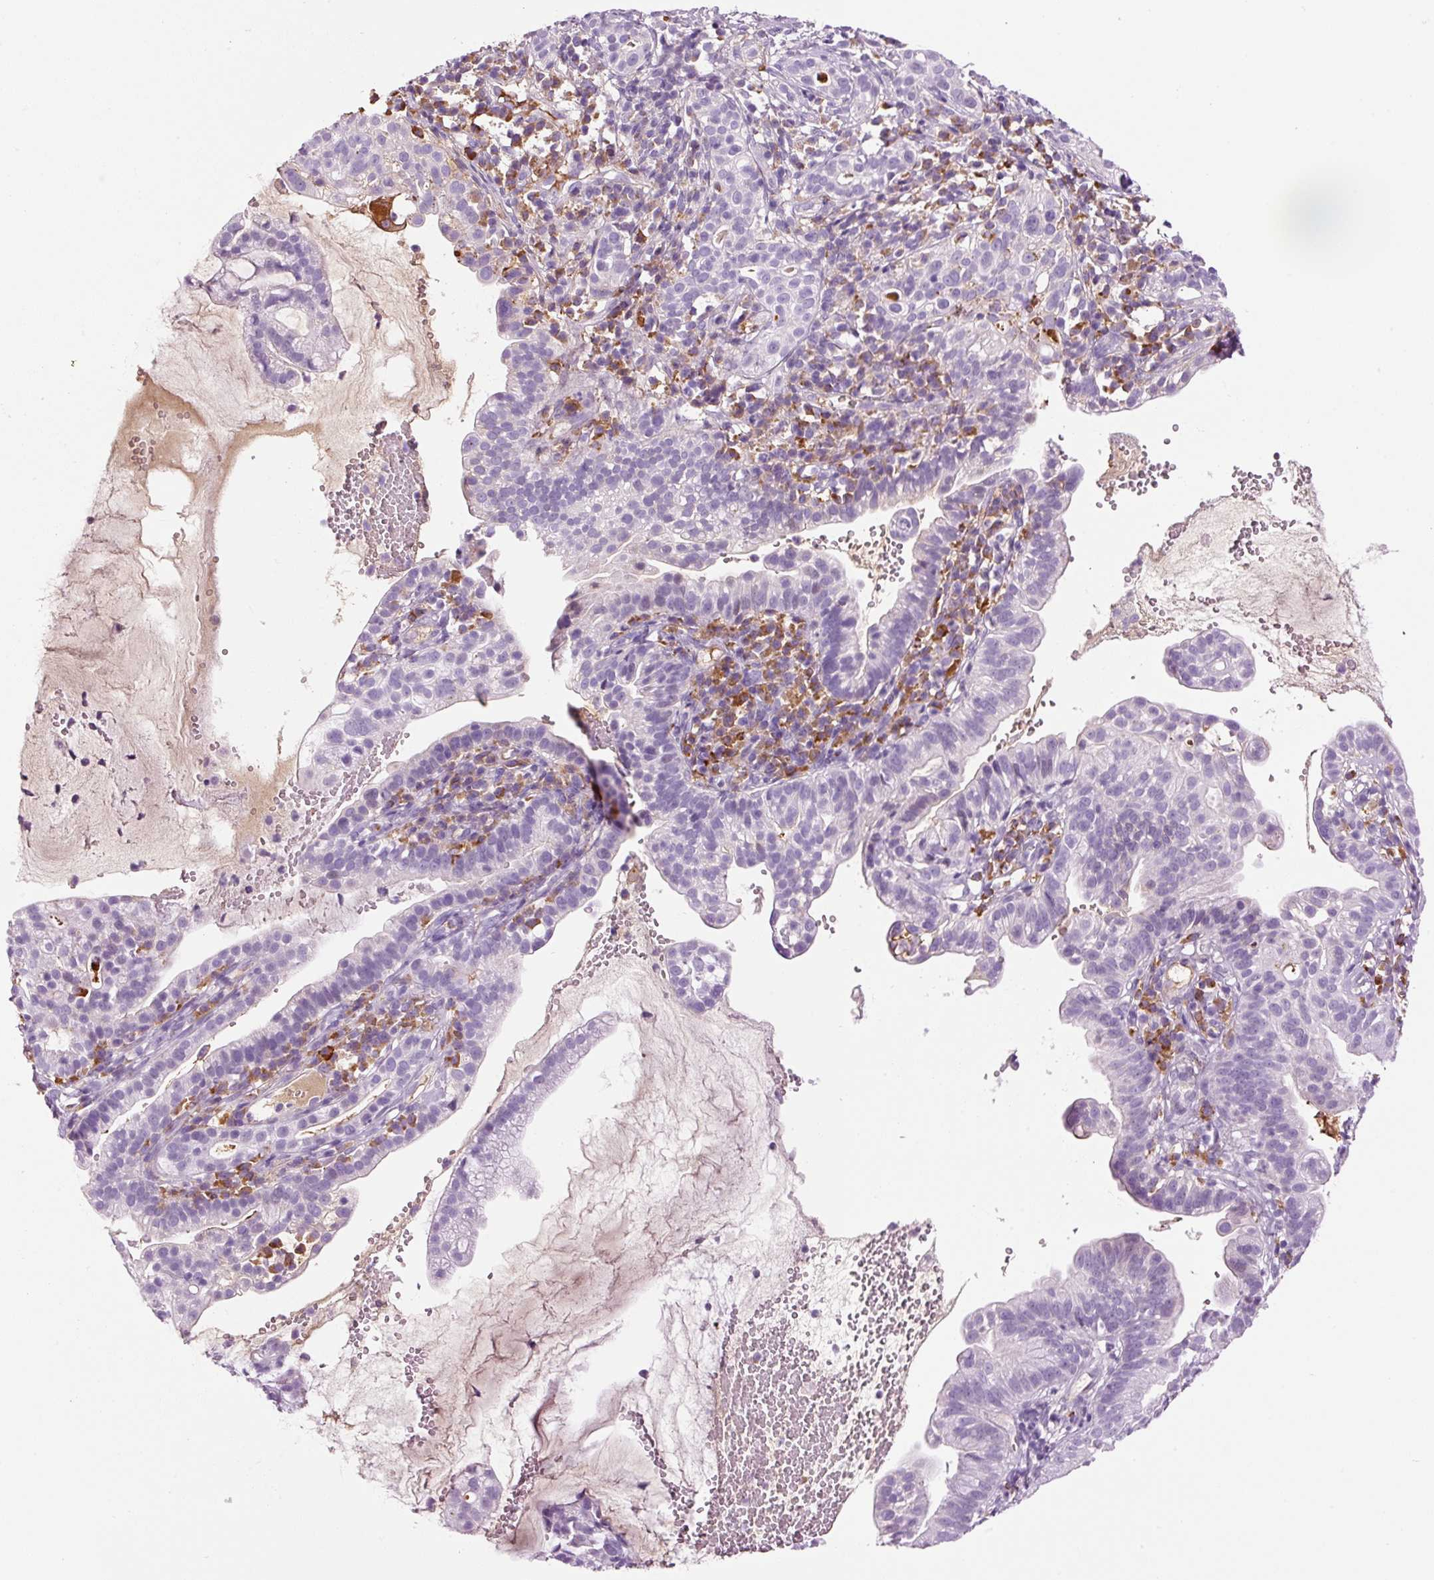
{"staining": {"intensity": "negative", "quantity": "none", "location": "none"}, "tissue": "cervical cancer", "cell_type": "Tumor cells", "image_type": "cancer", "snomed": [{"axis": "morphology", "description": "Adenocarcinoma, NOS"}, {"axis": "topography", "description": "Cervix"}], "caption": "Image shows no protein expression in tumor cells of cervical cancer tissue.", "gene": "KLF1", "patient": {"sex": "female", "age": 41}}